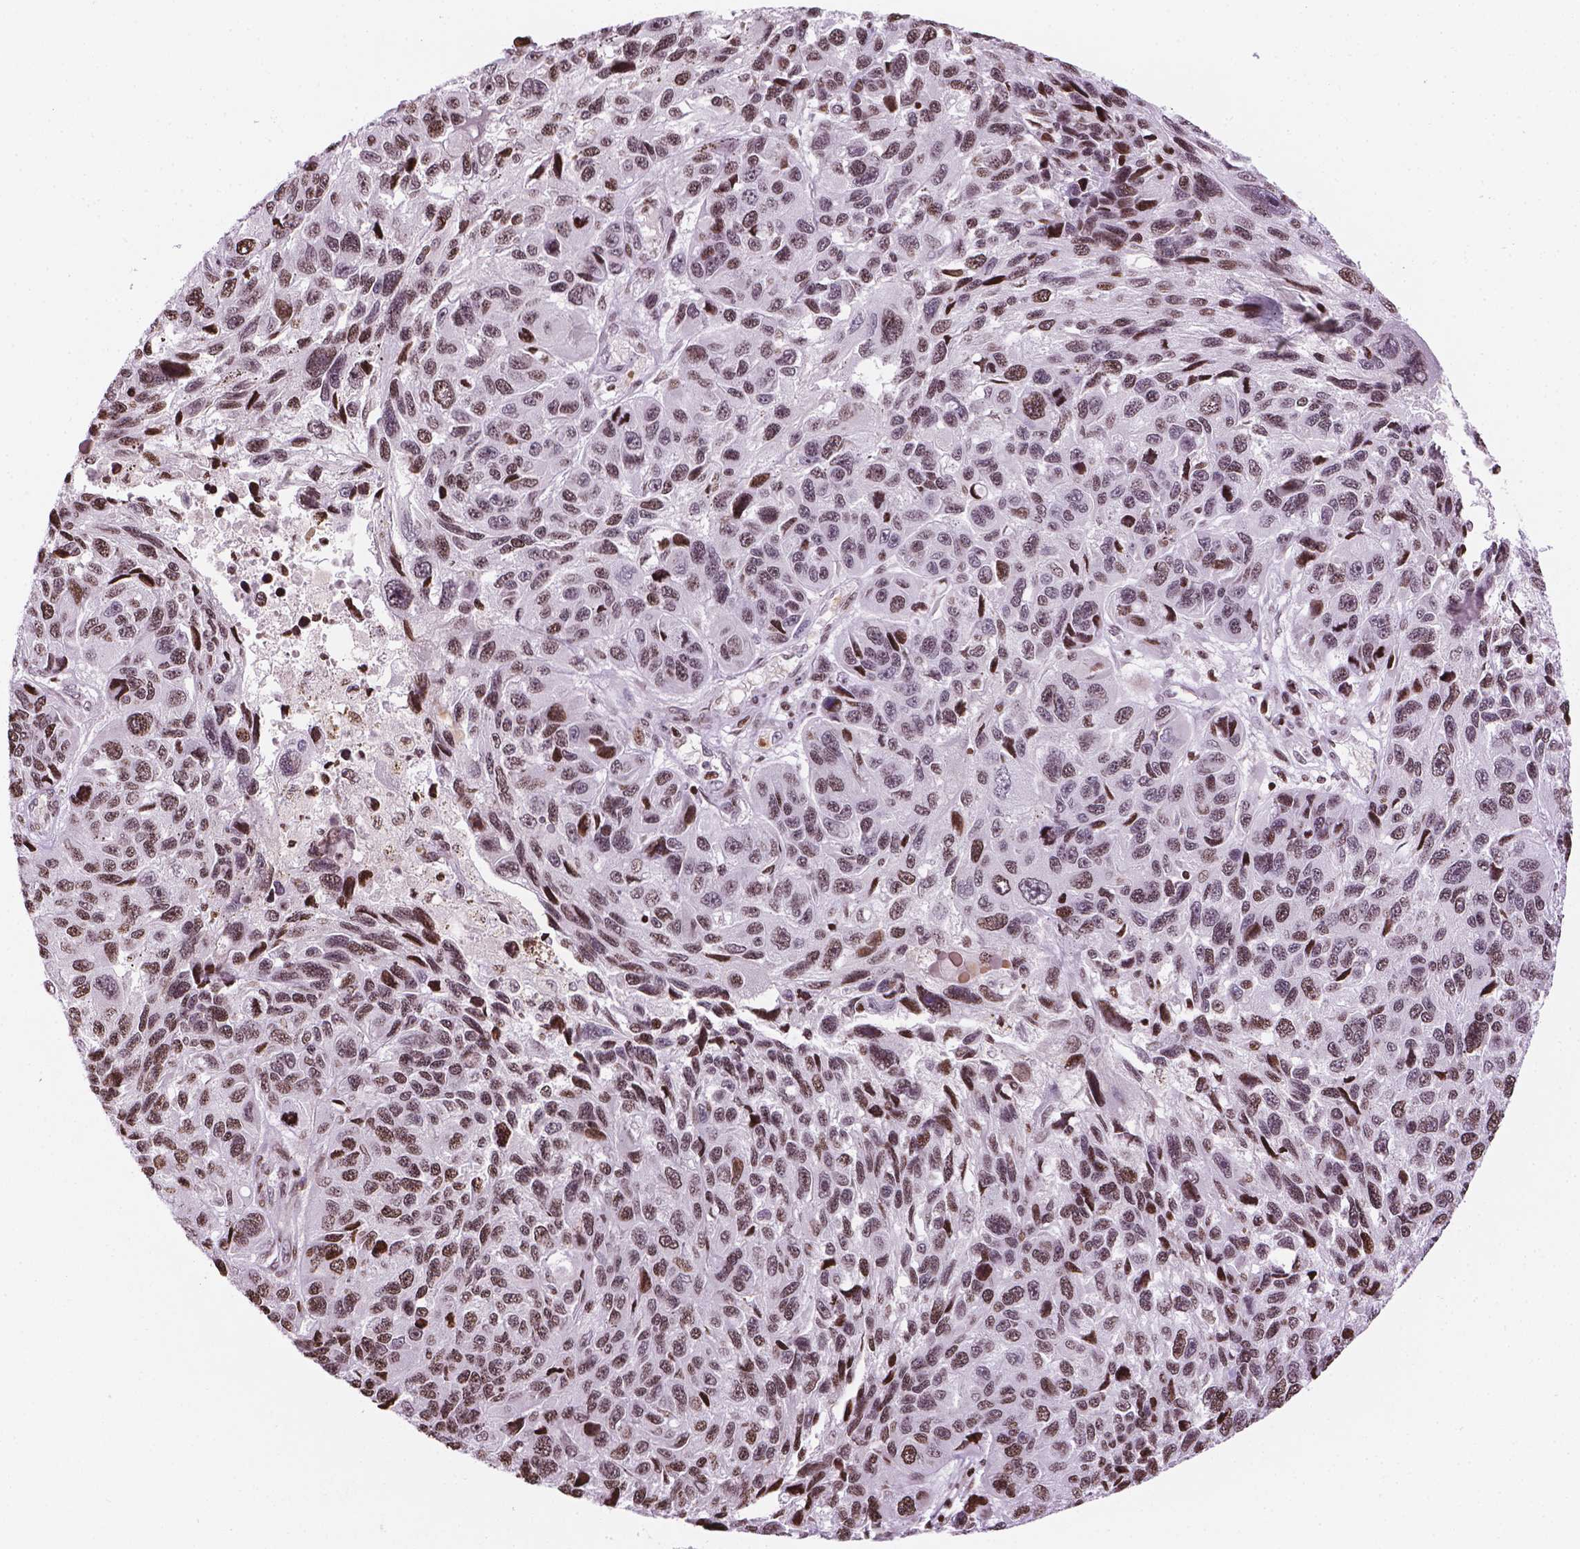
{"staining": {"intensity": "moderate", "quantity": ">75%", "location": "nuclear"}, "tissue": "melanoma", "cell_type": "Tumor cells", "image_type": "cancer", "snomed": [{"axis": "morphology", "description": "Malignant melanoma, NOS"}, {"axis": "topography", "description": "Skin"}], "caption": "Human malignant melanoma stained with a protein marker shows moderate staining in tumor cells.", "gene": "PIP4K2A", "patient": {"sex": "male", "age": 53}}